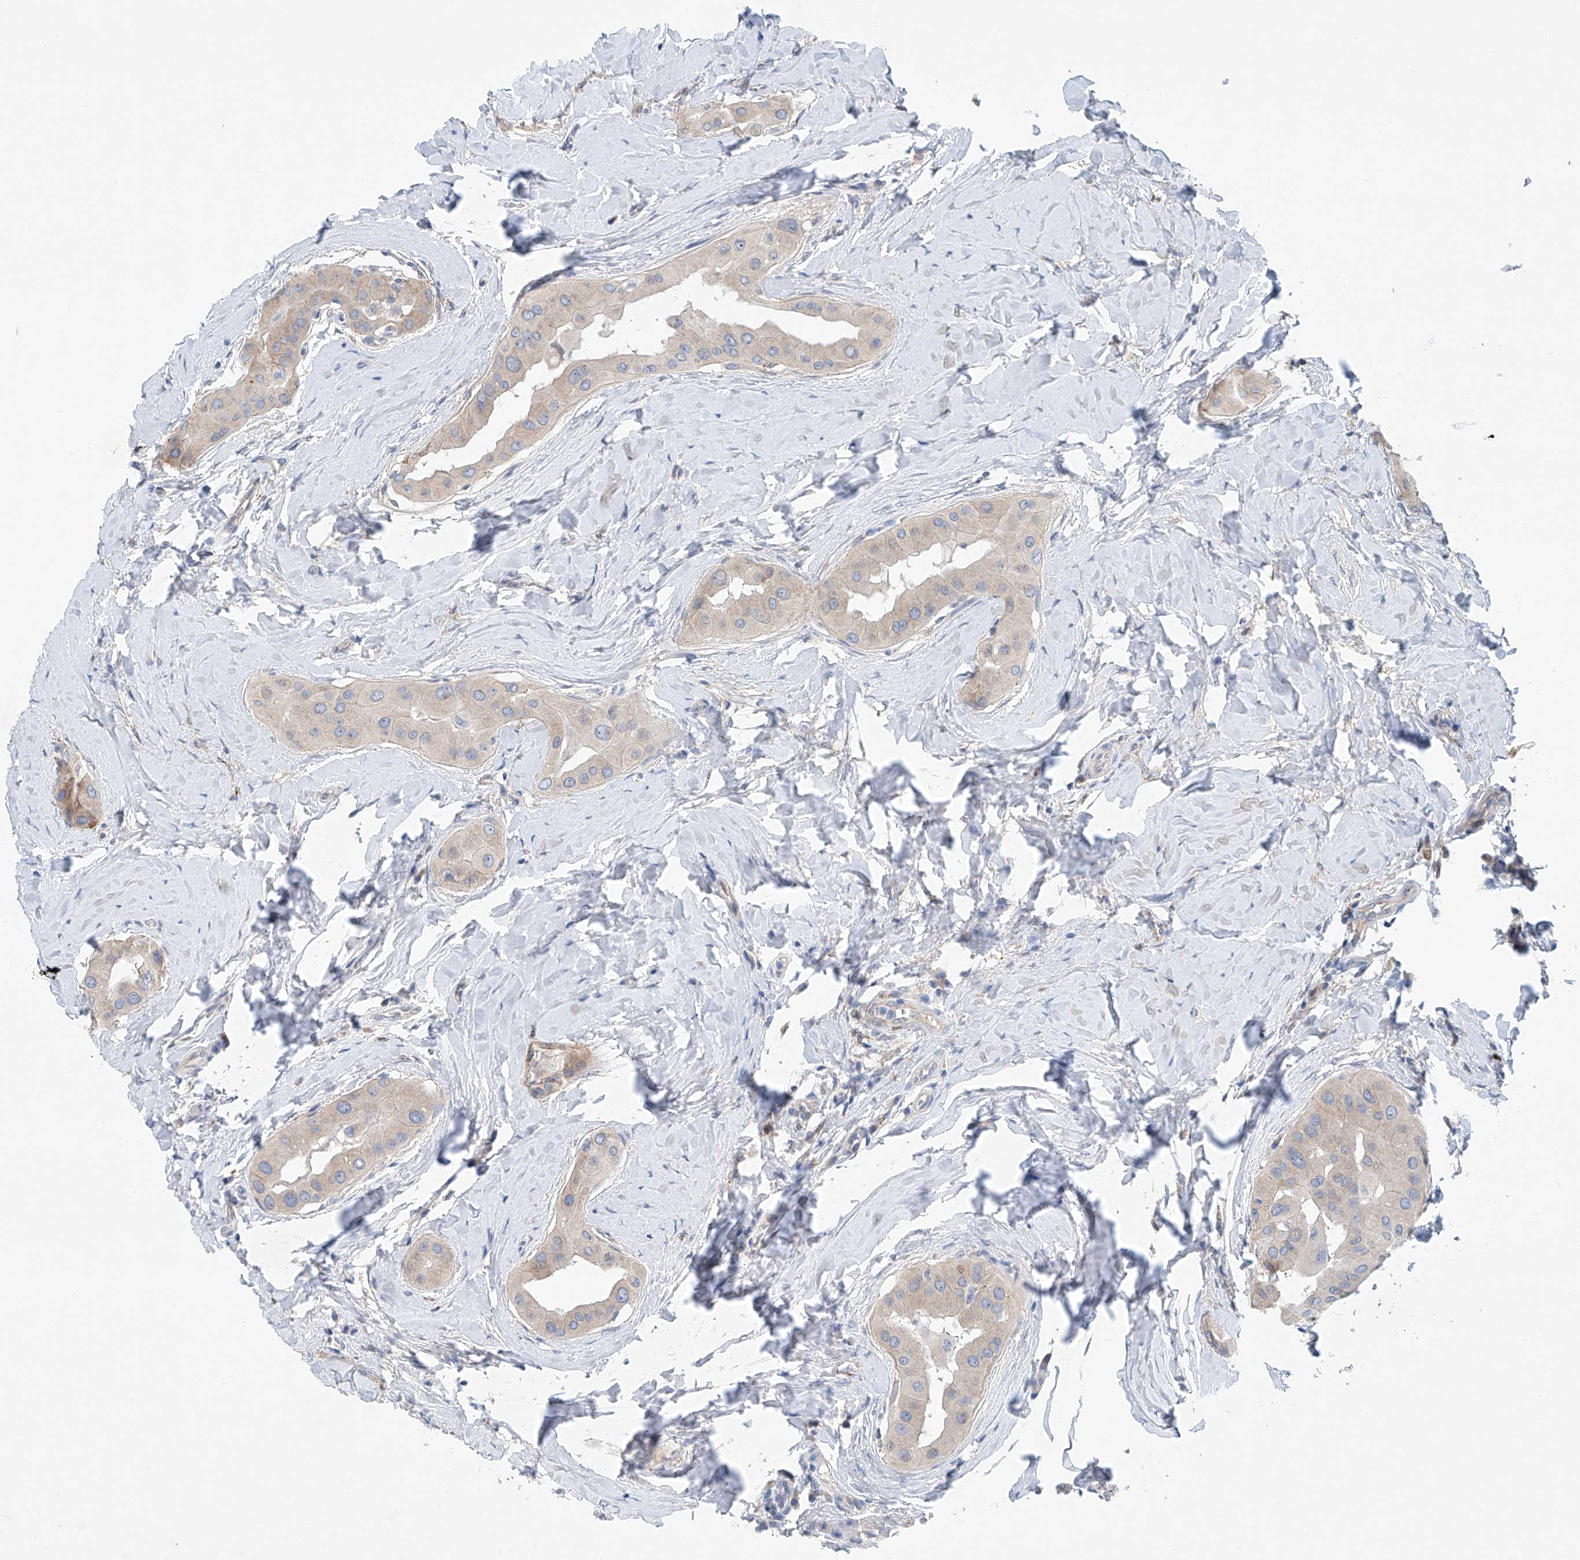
{"staining": {"intensity": "negative", "quantity": "none", "location": "none"}, "tissue": "thyroid cancer", "cell_type": "Tumor cells", "image_type": "cancer", "snomed": [{"axis": "morphology", "description": "Papillary adenocarcinoma, NOS"}, {"axis": "topography", "description": "Thyroid gland"}], "caption": "This is a histopathology image of immunohistochemistry (IHC) staining of papillary adenocarcinoma (thyroid), which shows no positivity in tumor cells.", "gene": "CEP85L", "patient": {"sex": "male", "age": 33}}